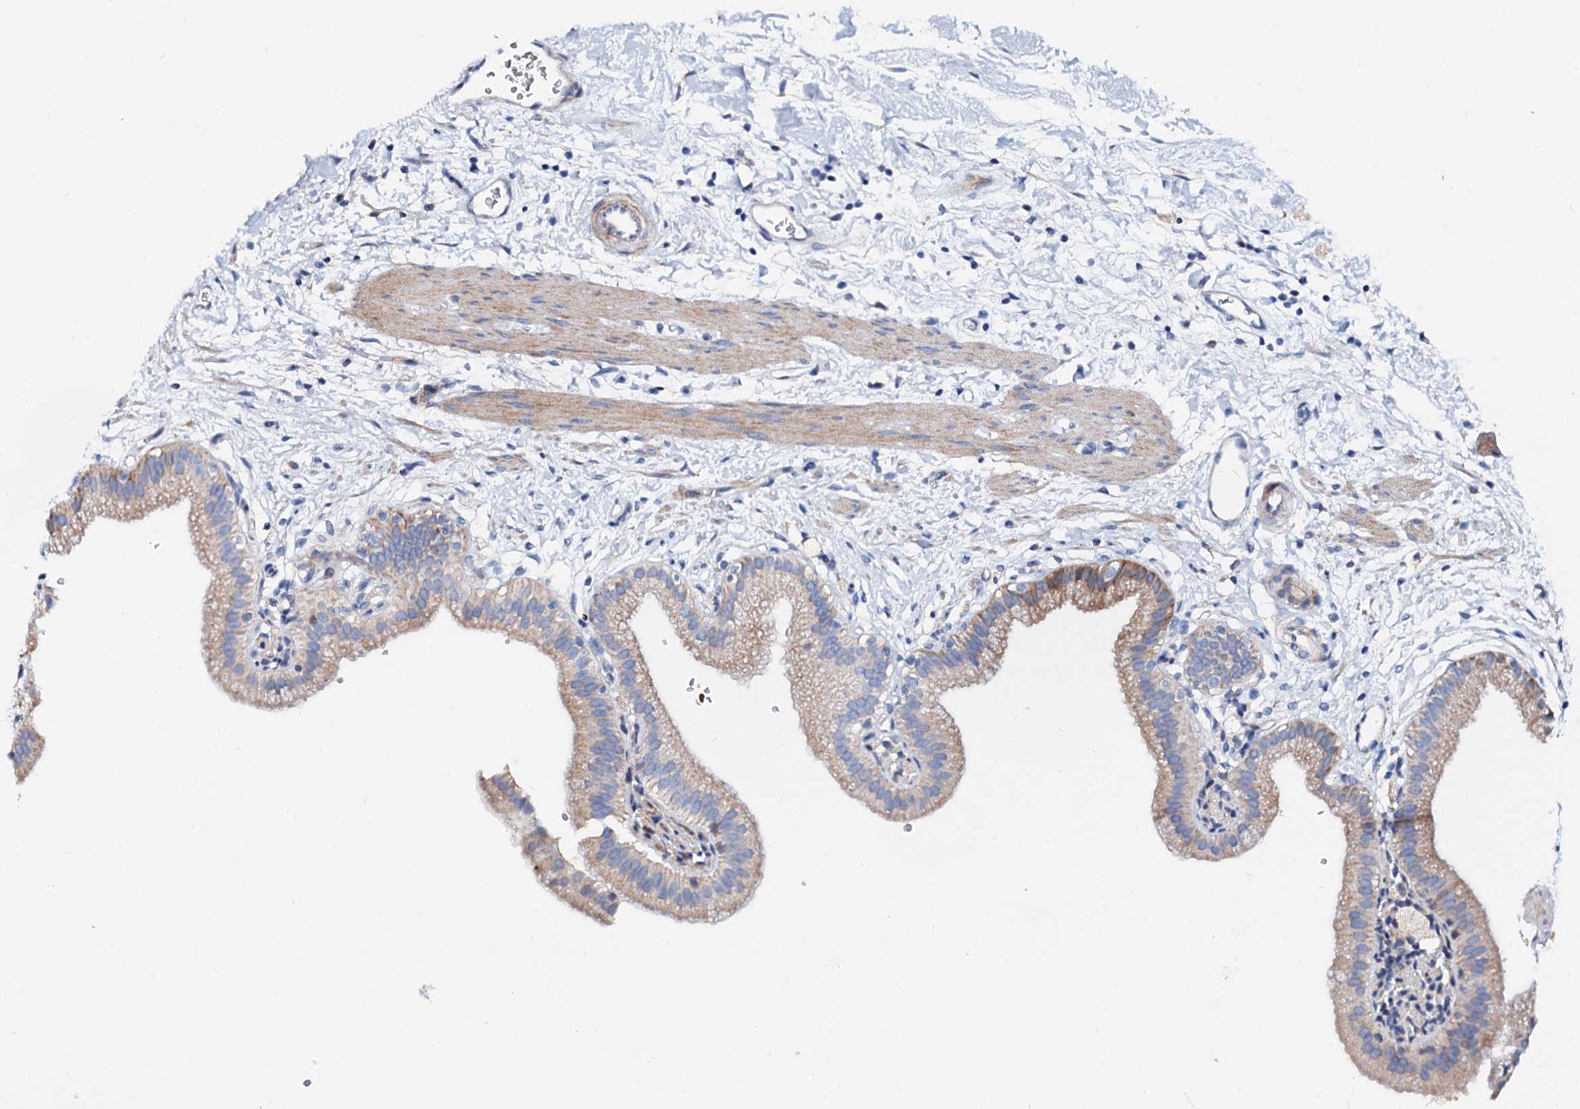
{"staining": {"intensity": "moderate", "quantity": "<25%", "location": "cytoplasmic/membranous"}, "tissue": "gallbladder", "cell_type": "Glandular cells", "image_type": "normal", "snomed": [{"axis": "morphology", "description": "Normal tissue, NOS"}, {"axis": "topography", "description": "Gallbladder"}], "caption": "Immunohistochemical staining of unremarkable human gallbladder demonstrates moderate cytoplasmic/membranous protein expression in about <25% of glandular cells. The staining is performed using DAB brown chromogen to label protein expression. The nuclei are counter-stained blue using hematoxylin.", "gene": "SLC10A7", "patient": {"sex": "male", "age": 55}}